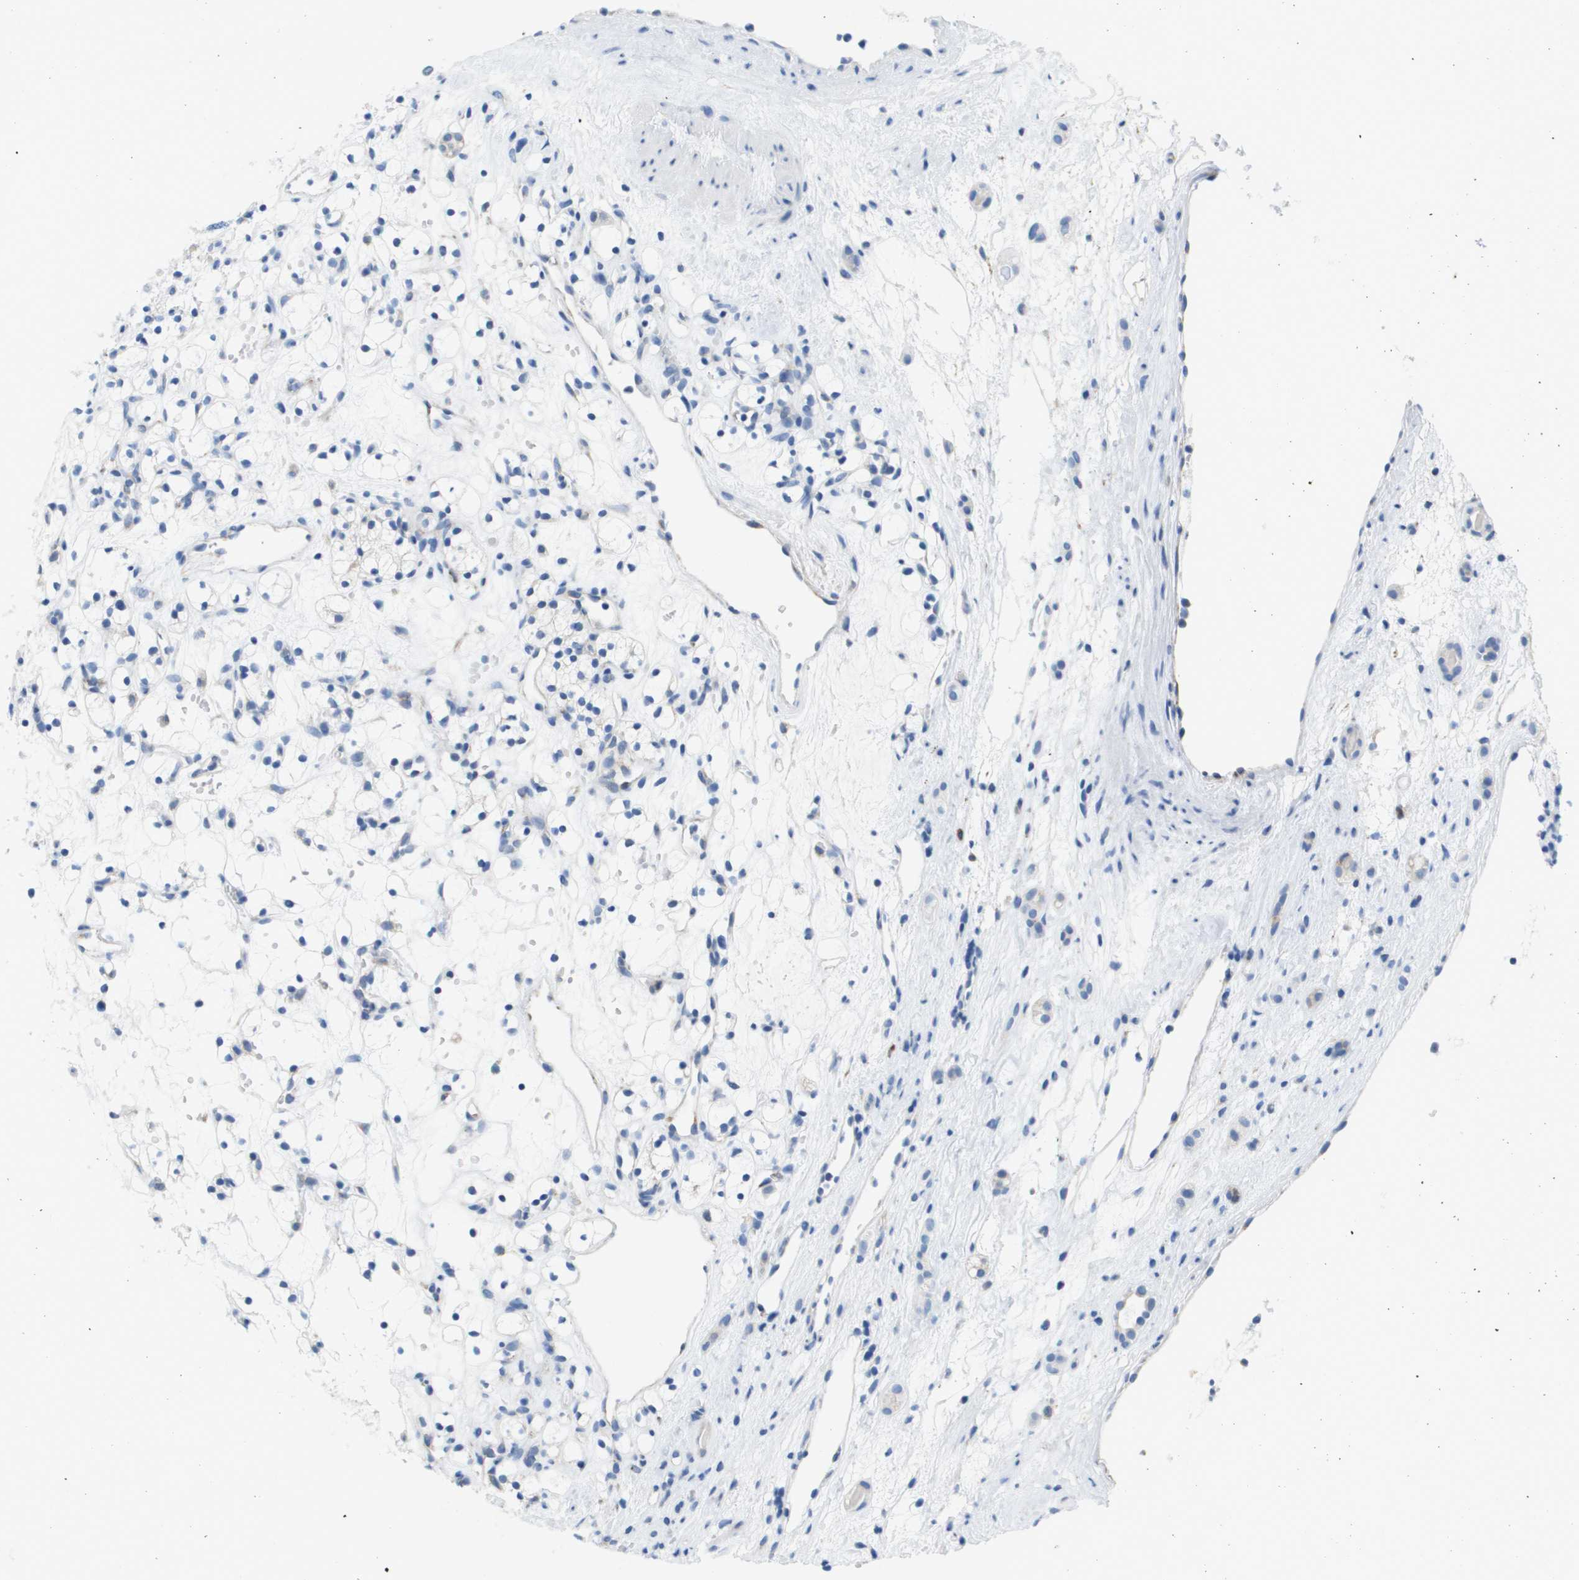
{"staining": {"intensity": "negative", "quantity": "none", "location": "none"}, "tissue": "renal cancer", "cell_type": "Tumor cells", "image_type": "cancer", "snomed": [{"axis": "morphology", "description": "Adenocarcinoma, NOS"}, {"axis": "topography", "description": "Kidney"}], "caption": "High power microscopy micrograph of an immunohistochemistry image of adenocarcinoma (renal), revealing no significant expression in tumor cells. (Brightfield microscopy of DAB immunohistochemistry (IHC) at high magnification).", "gene": "CD3G", "patient": {"sex": "female", "age": 60}}